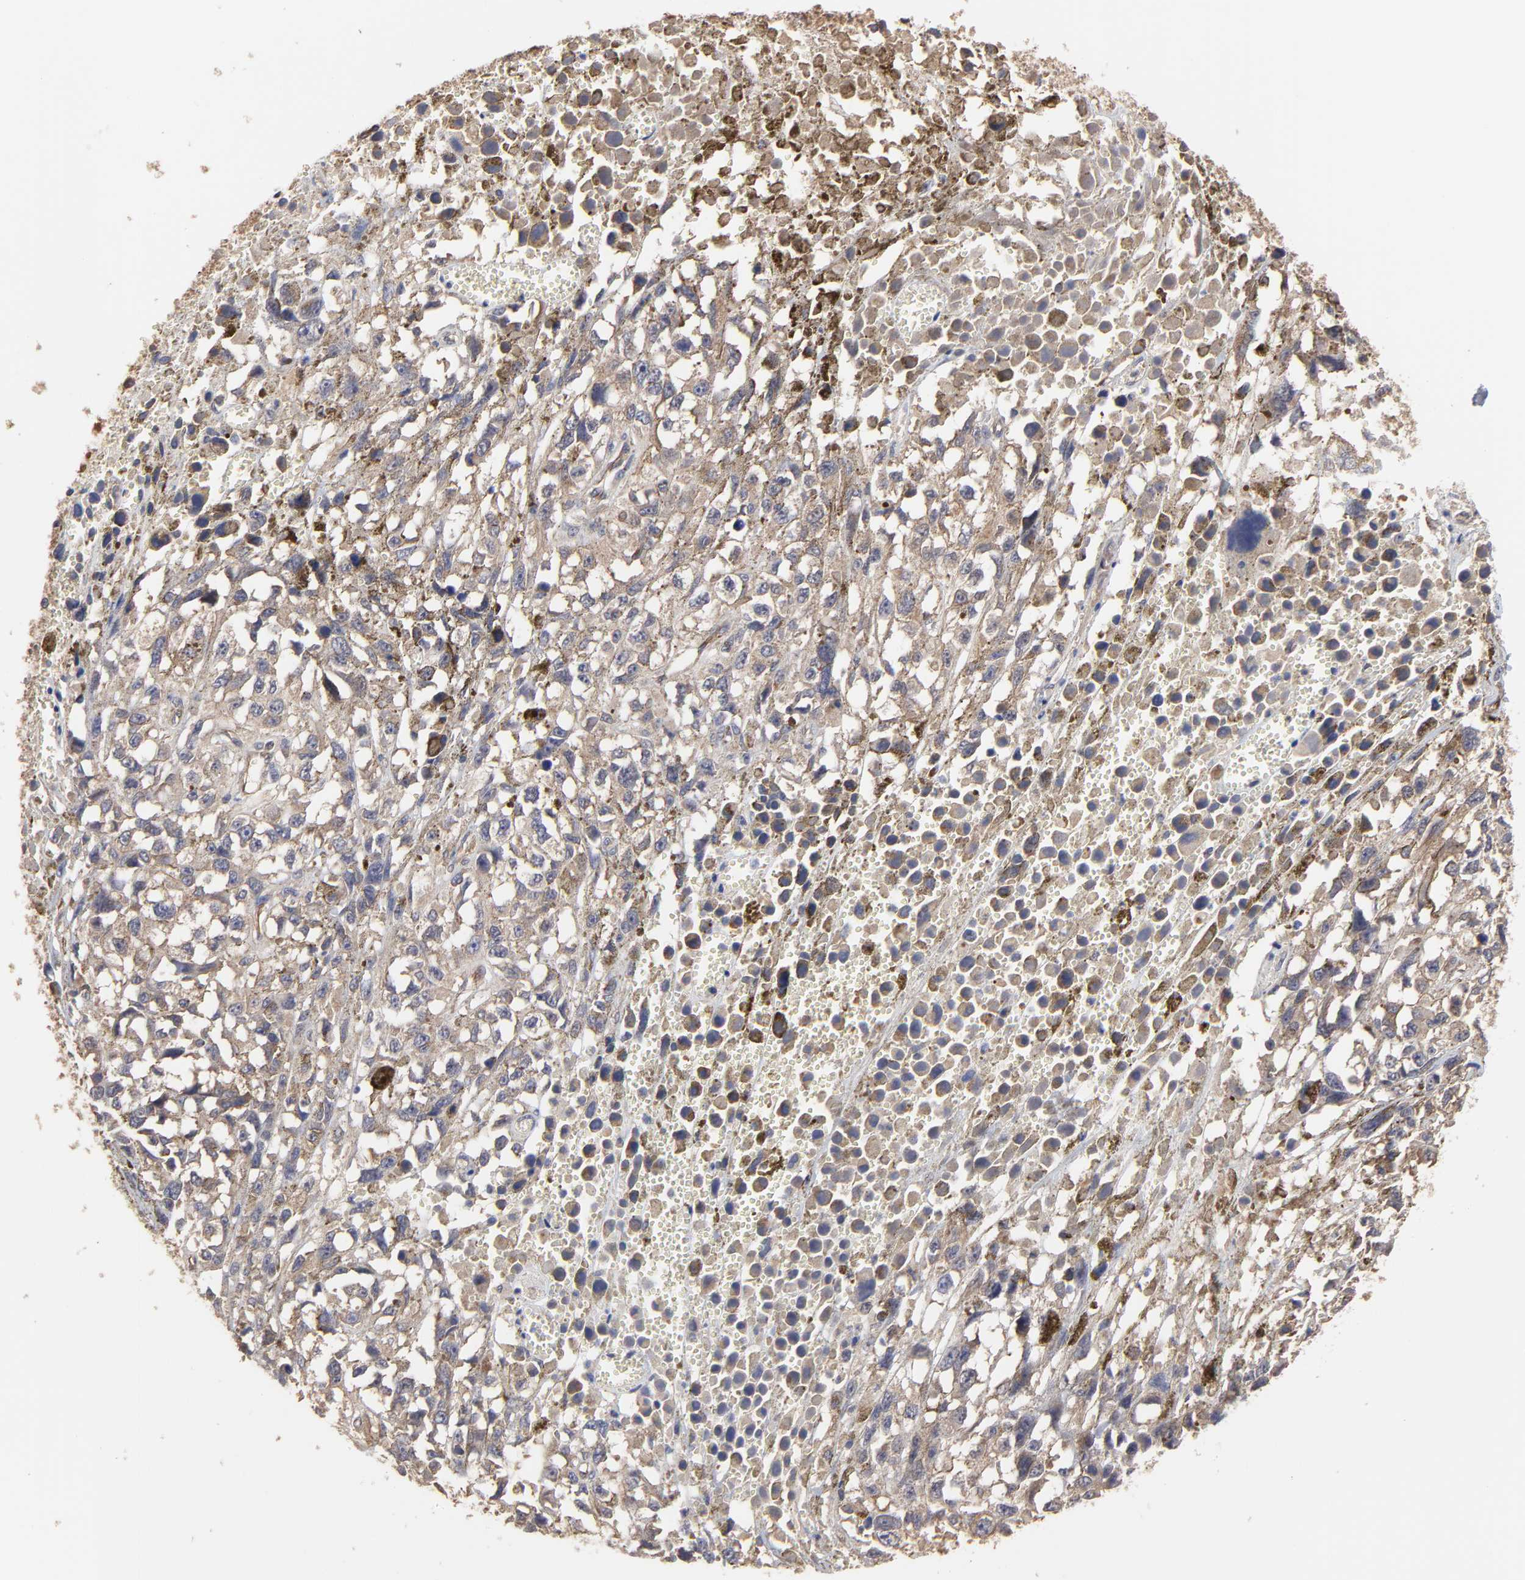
{"staining": {"intensity": "moderate", "quantity": "25%-75%", "location": "cytoplasmic/membranous"}, "tissue": "melanoma", "cell_type": "Tumor cells", "image_type": "cancer", "snomed": [{"axis": "morphology", "description": "Malignant melanoma, Metastatic site"}, {"axis": "topography", "description": "Lymph node"}], "caption": "Malignant melanoma (metastatic site) stained for a protein (brown) displays moderate cytoplasmic/membranous positive expression in approximately 25%-75% of tumor cells.", "gene": "ARMT1", "patient": {"sex": "male", "age": 59}}